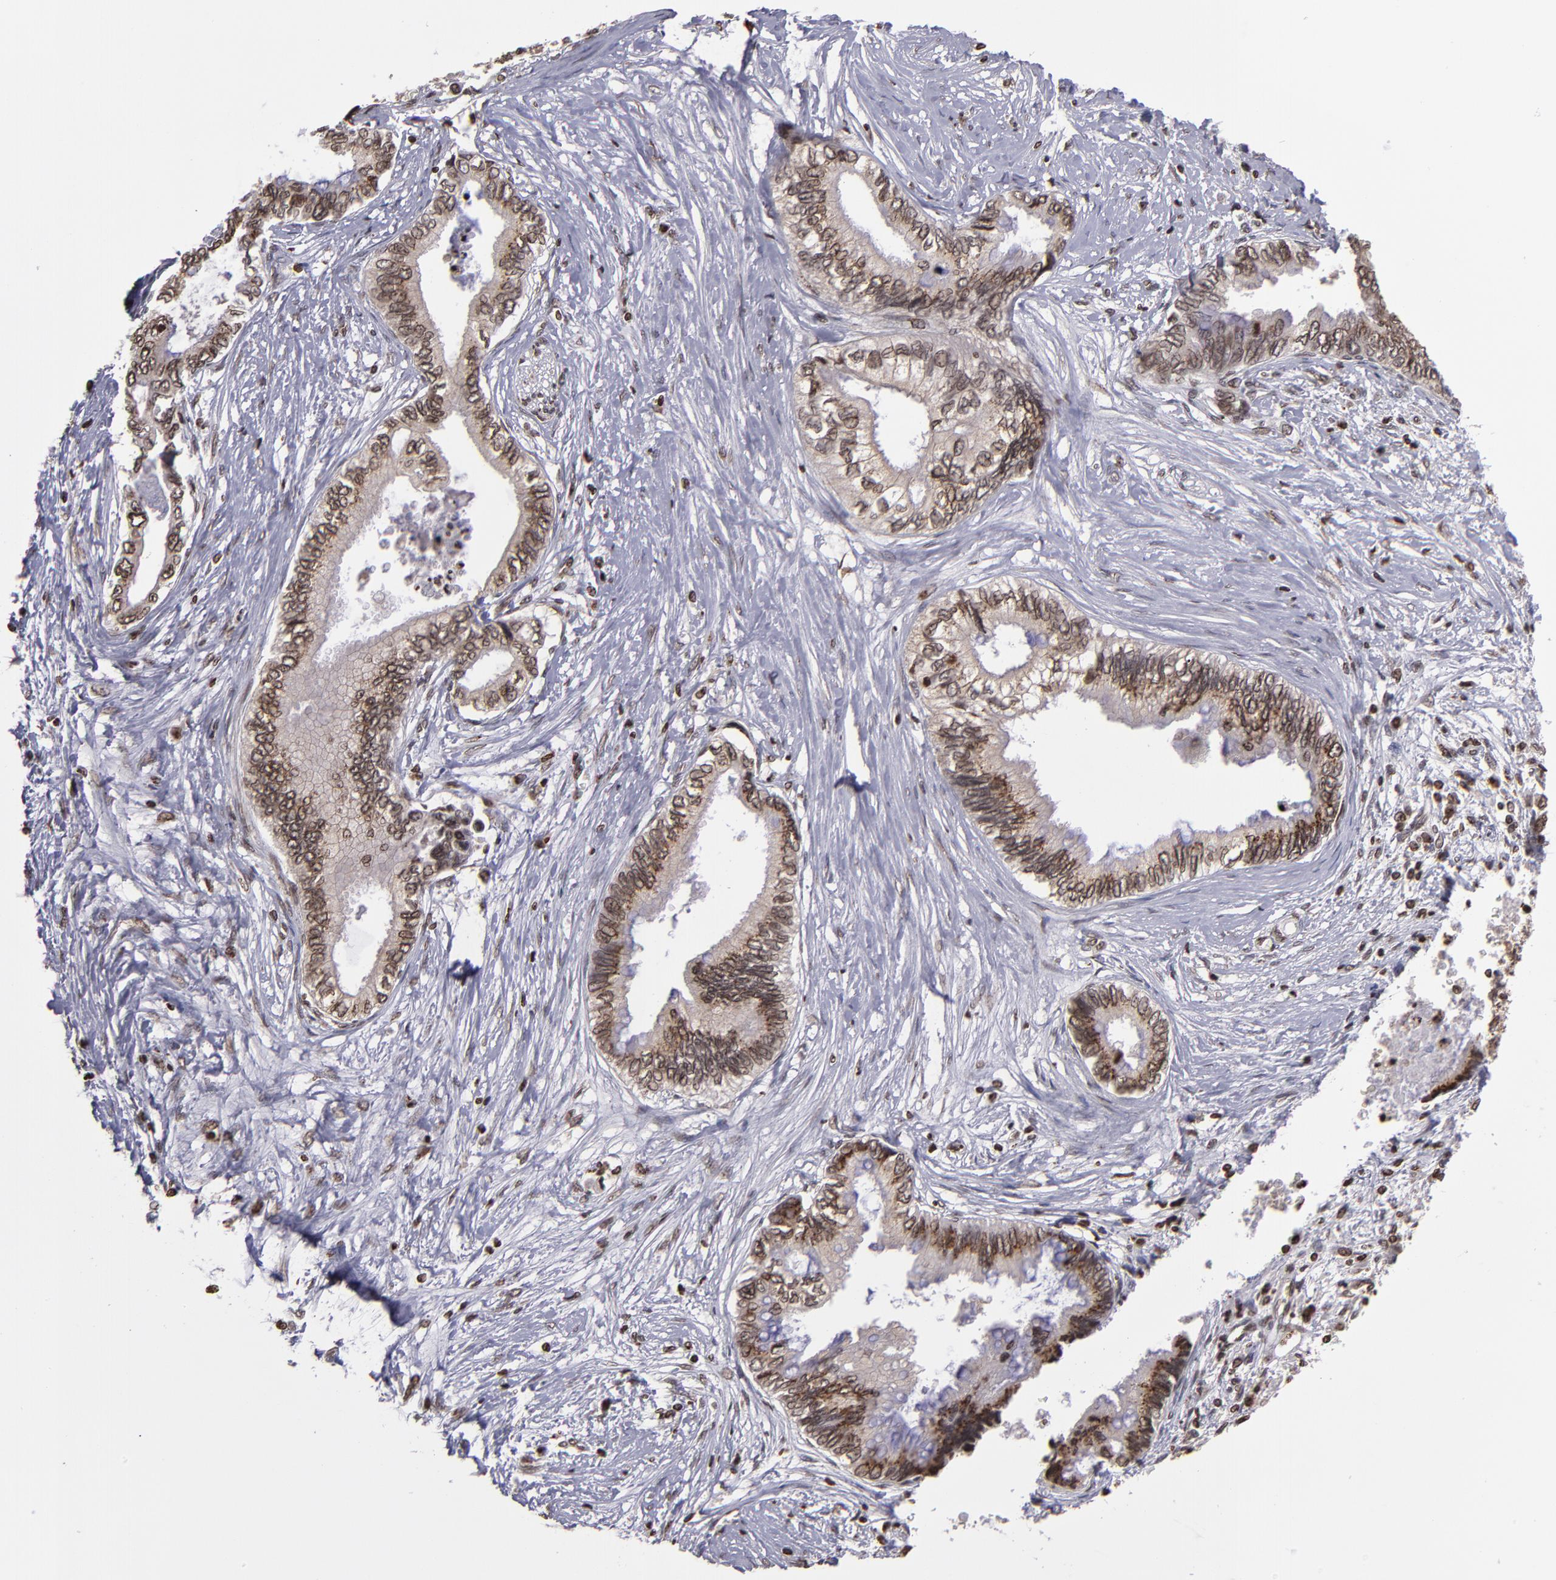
{"staining": {"intensity": "moderate", "quantity": ">75%", "location": "cytoplasmic/membranous,nuclear"}, "tissue": "pancreatic cancer", "cell_type": "Tumor cells", "image_type": "cancer", "snomed": [{"axis": "morphology", "description": "Adenocarcinoma, NOS"}, {"axis": "topography", "description": "Pancreas"}], "caption": "Immunohistochemical staining of human pancreatic cancer (adenocarcinoma) exhibits medium levels of moderate cytoplasmic/membranous and nuclear protein staining in about >75% of tumor cells.", "gene": "CSDC2", "patient": {"sex": "female", "age": 66}}